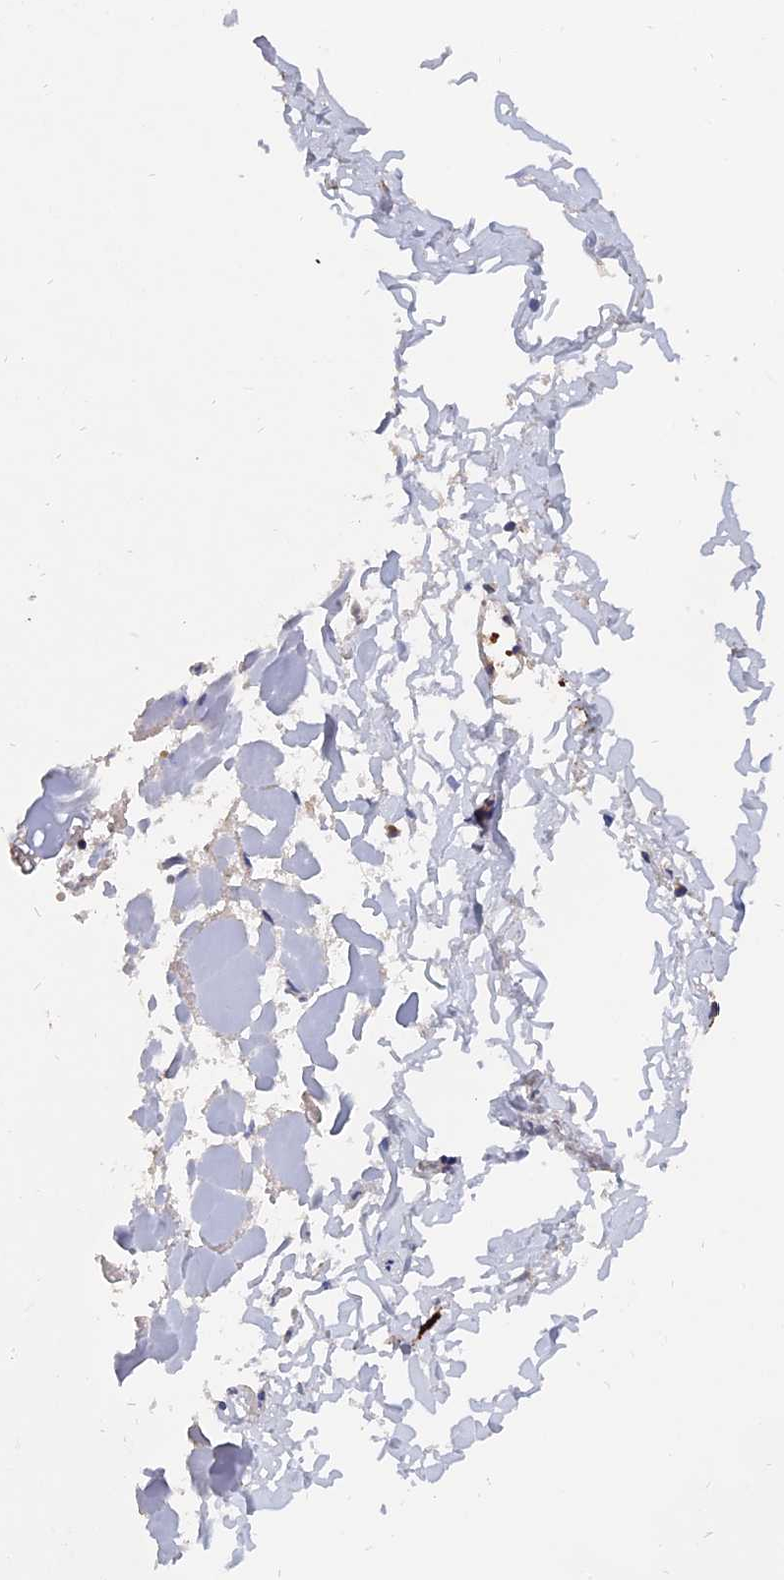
{"staining": {"intensity": "moderate", "quantity": "25%-75%", "location": "cytoplasmic/membranous"}, "tissue": "adipose tissue", "cell_type": "Adipocytes", "image_type": "normal", "snomed": [{"axis": "morphology", "description": "Normal tissue, NOS"}, {"axis": "morphology", "description": "Adenocarcinoma, NOS"}, {"axis": "topography", "description": "Smooth muscle"}, {"axis": "topography", "description": "Colon"}], "caption": "The histopathology image demonstrates staining of unremarkable adipose tissue, revealing moderate cytoplasmic/membranous protein expression (brown color) within adipocytes.", "gene": "TRAPPC2L", "patient": {"sex": "male", "age": 14}}